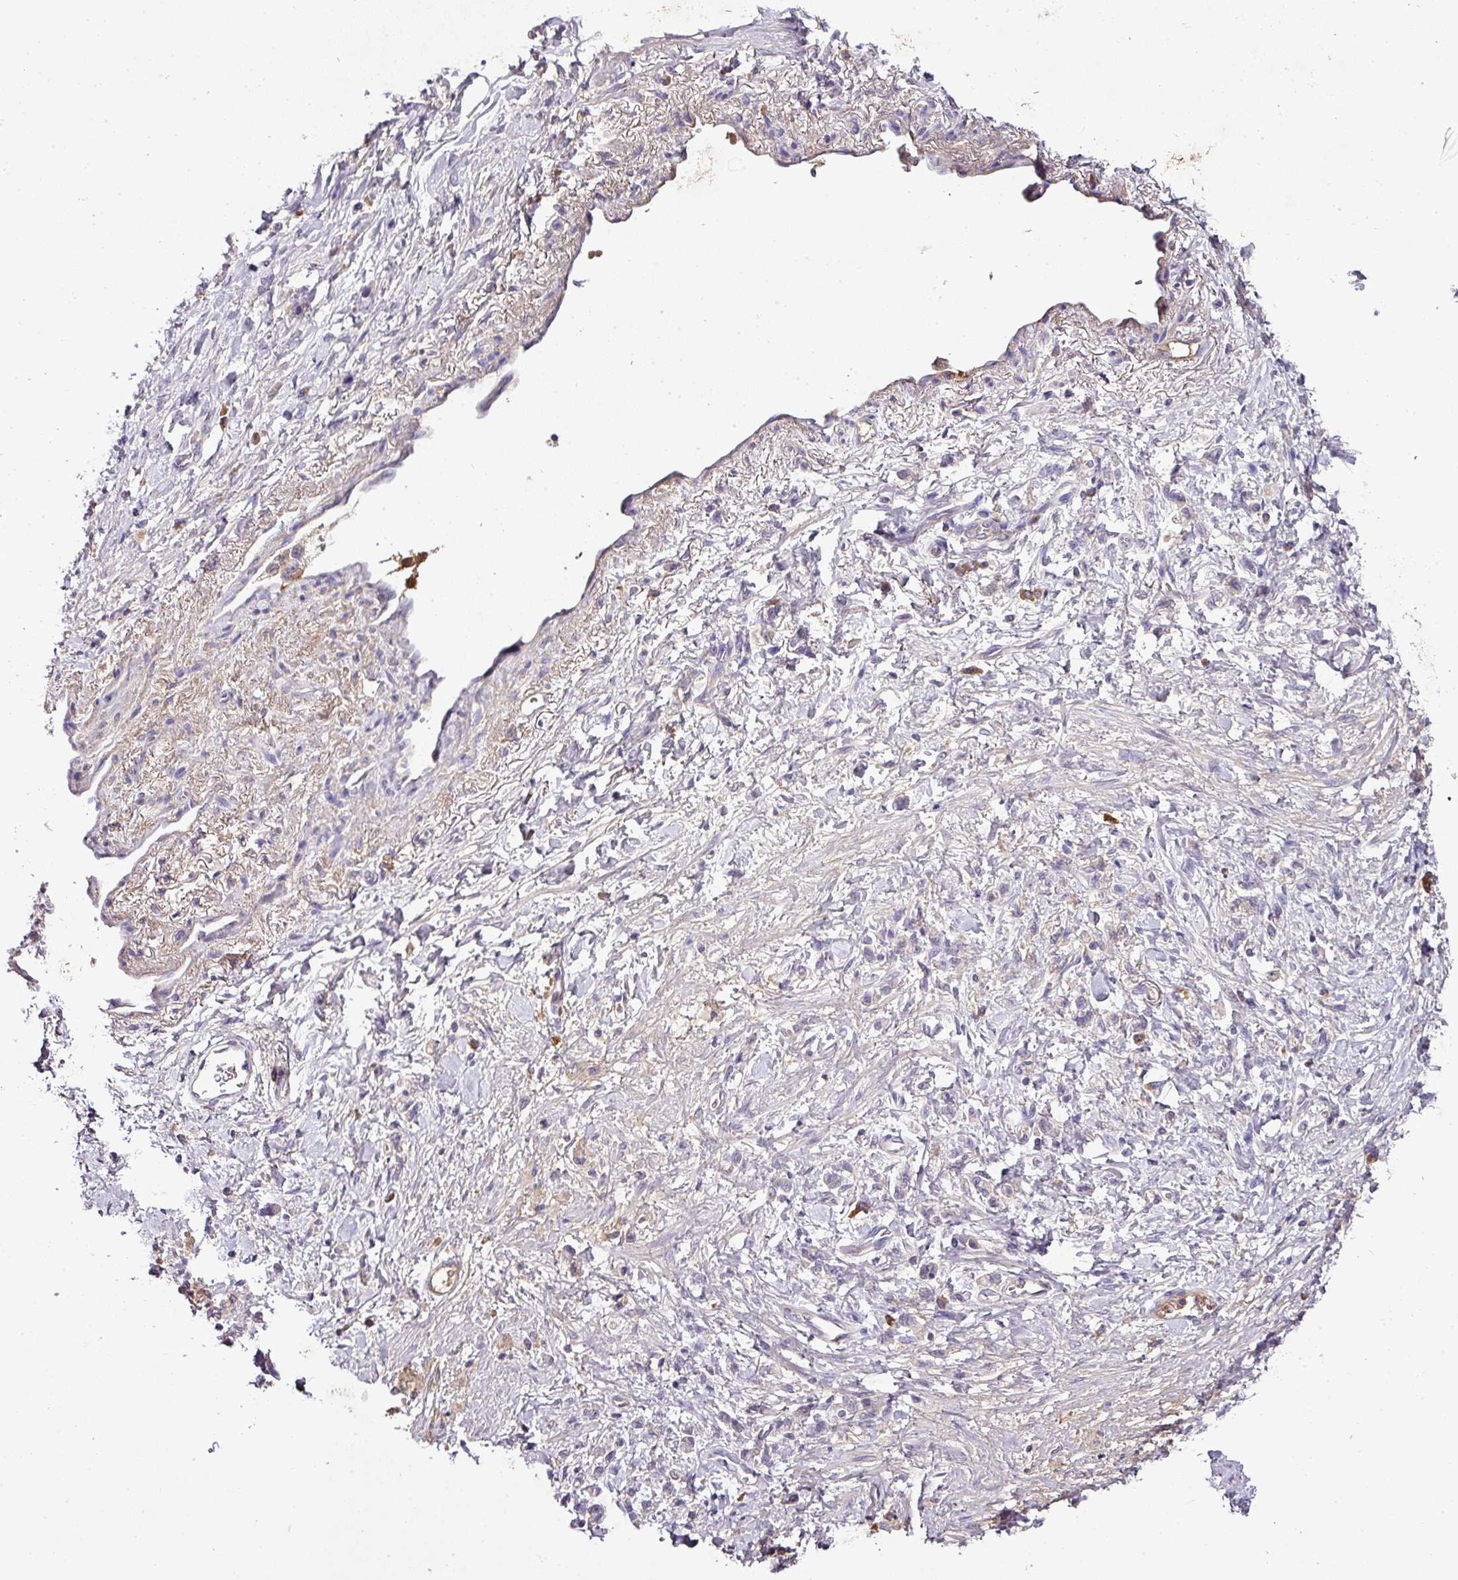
{"staining": {"intensity": "negative", "quantity": "none", "location": "none"}, "tissue": "stomach cancer", "cell_type": "Tumor cells", "image_type": "cancer", "snomed": [{"axis": "morphology", "description": "Adenocarcinoma, NOS"}, {"axis": "topography", "description": "Stomach"}], "caption": "The photomicrograph shows no significant positivity in tumor cells of adenocarcinoma (stomach). (Brightfield microscopy of DAB (3,3'-diaminobenzidine) immunohistochemistry (IHC) at high magnification).", "gene": "CAB39L", "patient": {"sex": "male", "age": 77}}